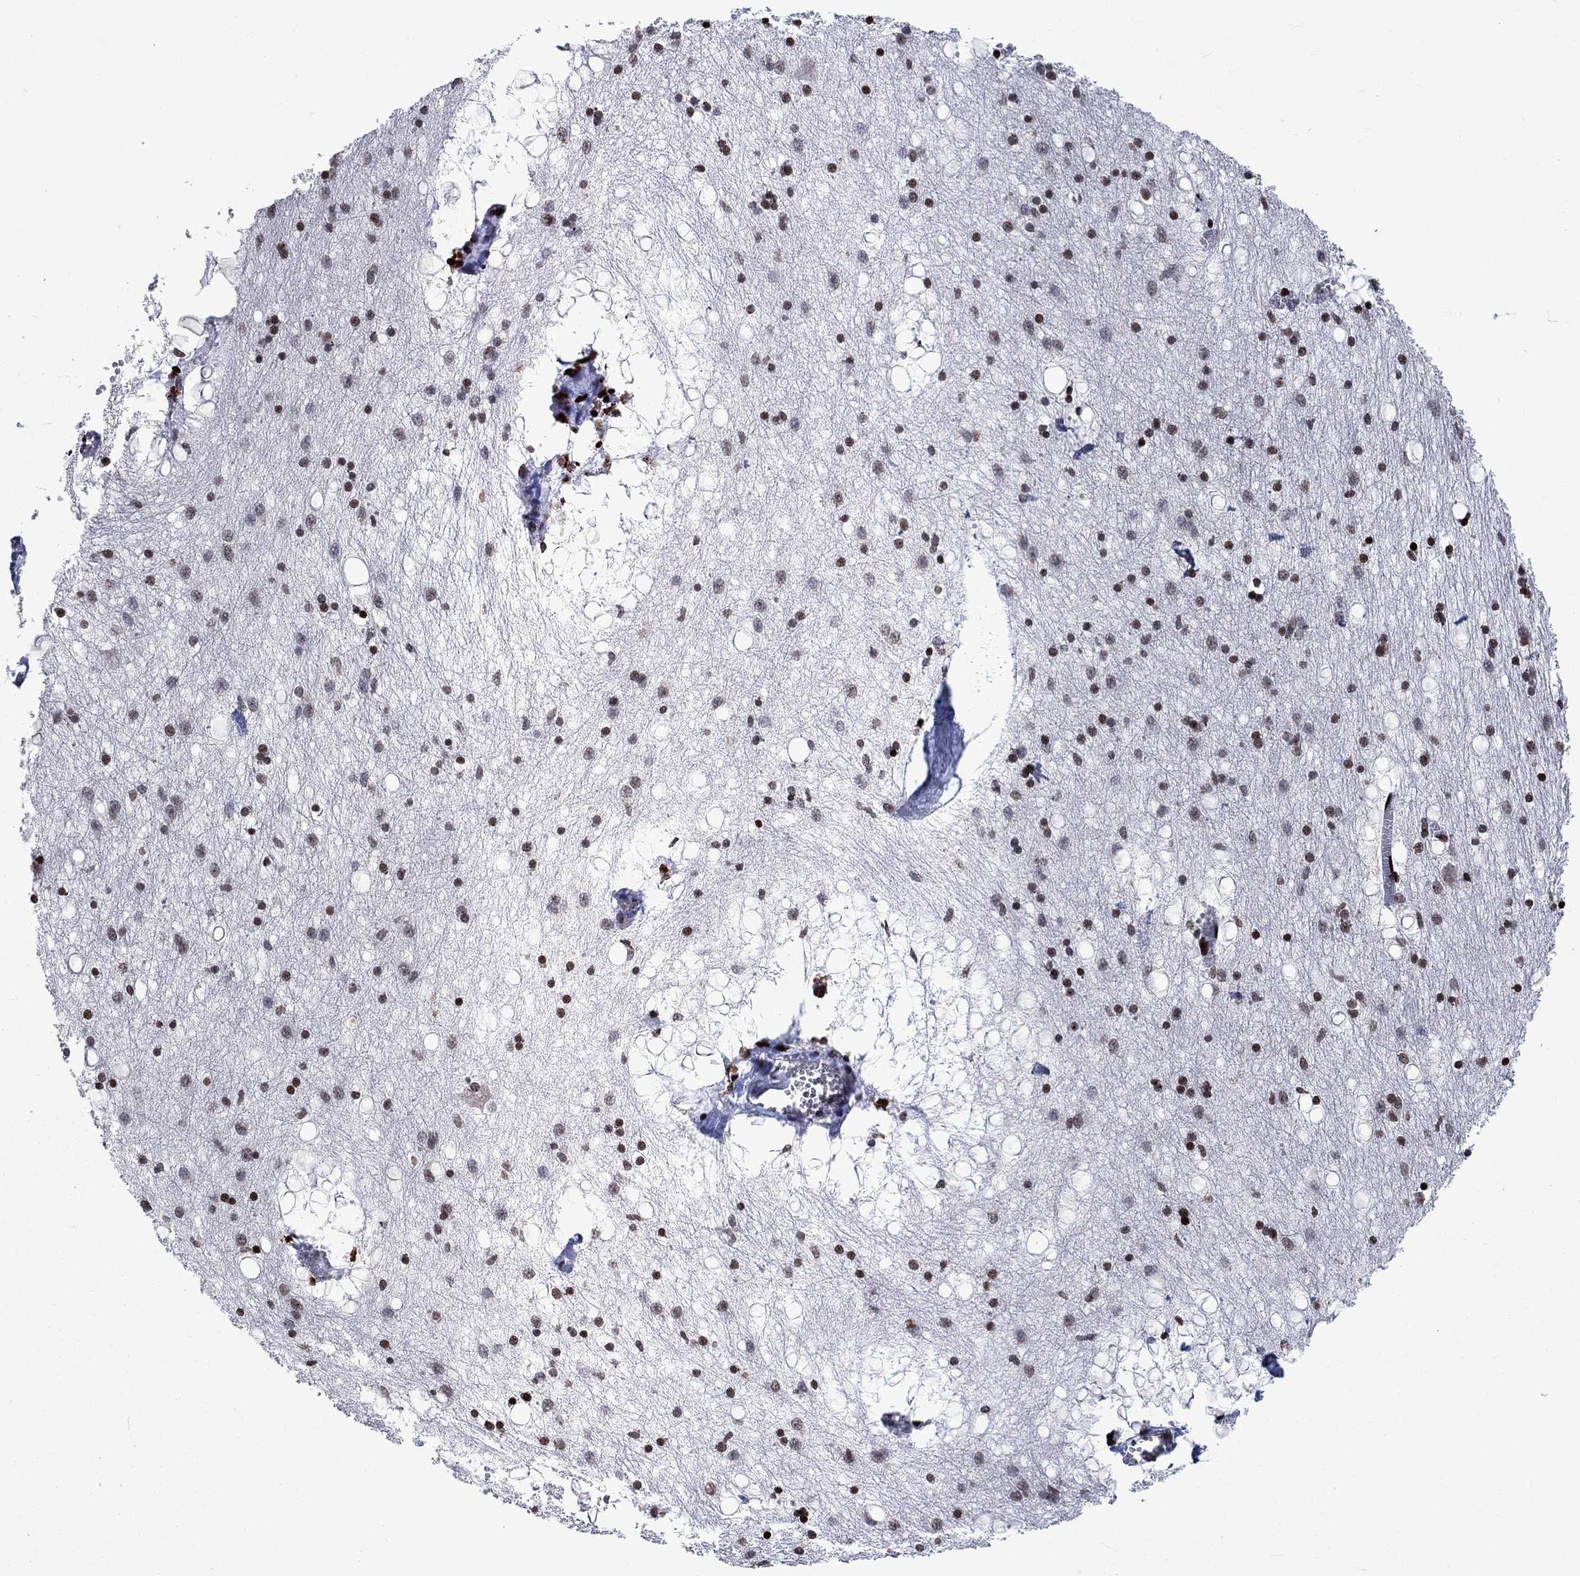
{"staining": {"intensity": "moderate", "quantity": "<25%", "location": "nuclear"}, "tissue": "hippocampus", "cell_type": "Glial cells", "image_type": "normal", "snomed": [{"axis": "morphology", "description": "Normal tissue, NOS"}, {"axis": "topography", "description": "Lateral ventricle wall"}, {"axis": "topography", "description": "Hippocampus"}], "caption": "Glial cells reveal low levels of moderate nuclear positivity in approximately <25% of cells in unremarkable hippocampus.", "gene": "SRSF3", "patient": {"sex": "female", "age": 63}}